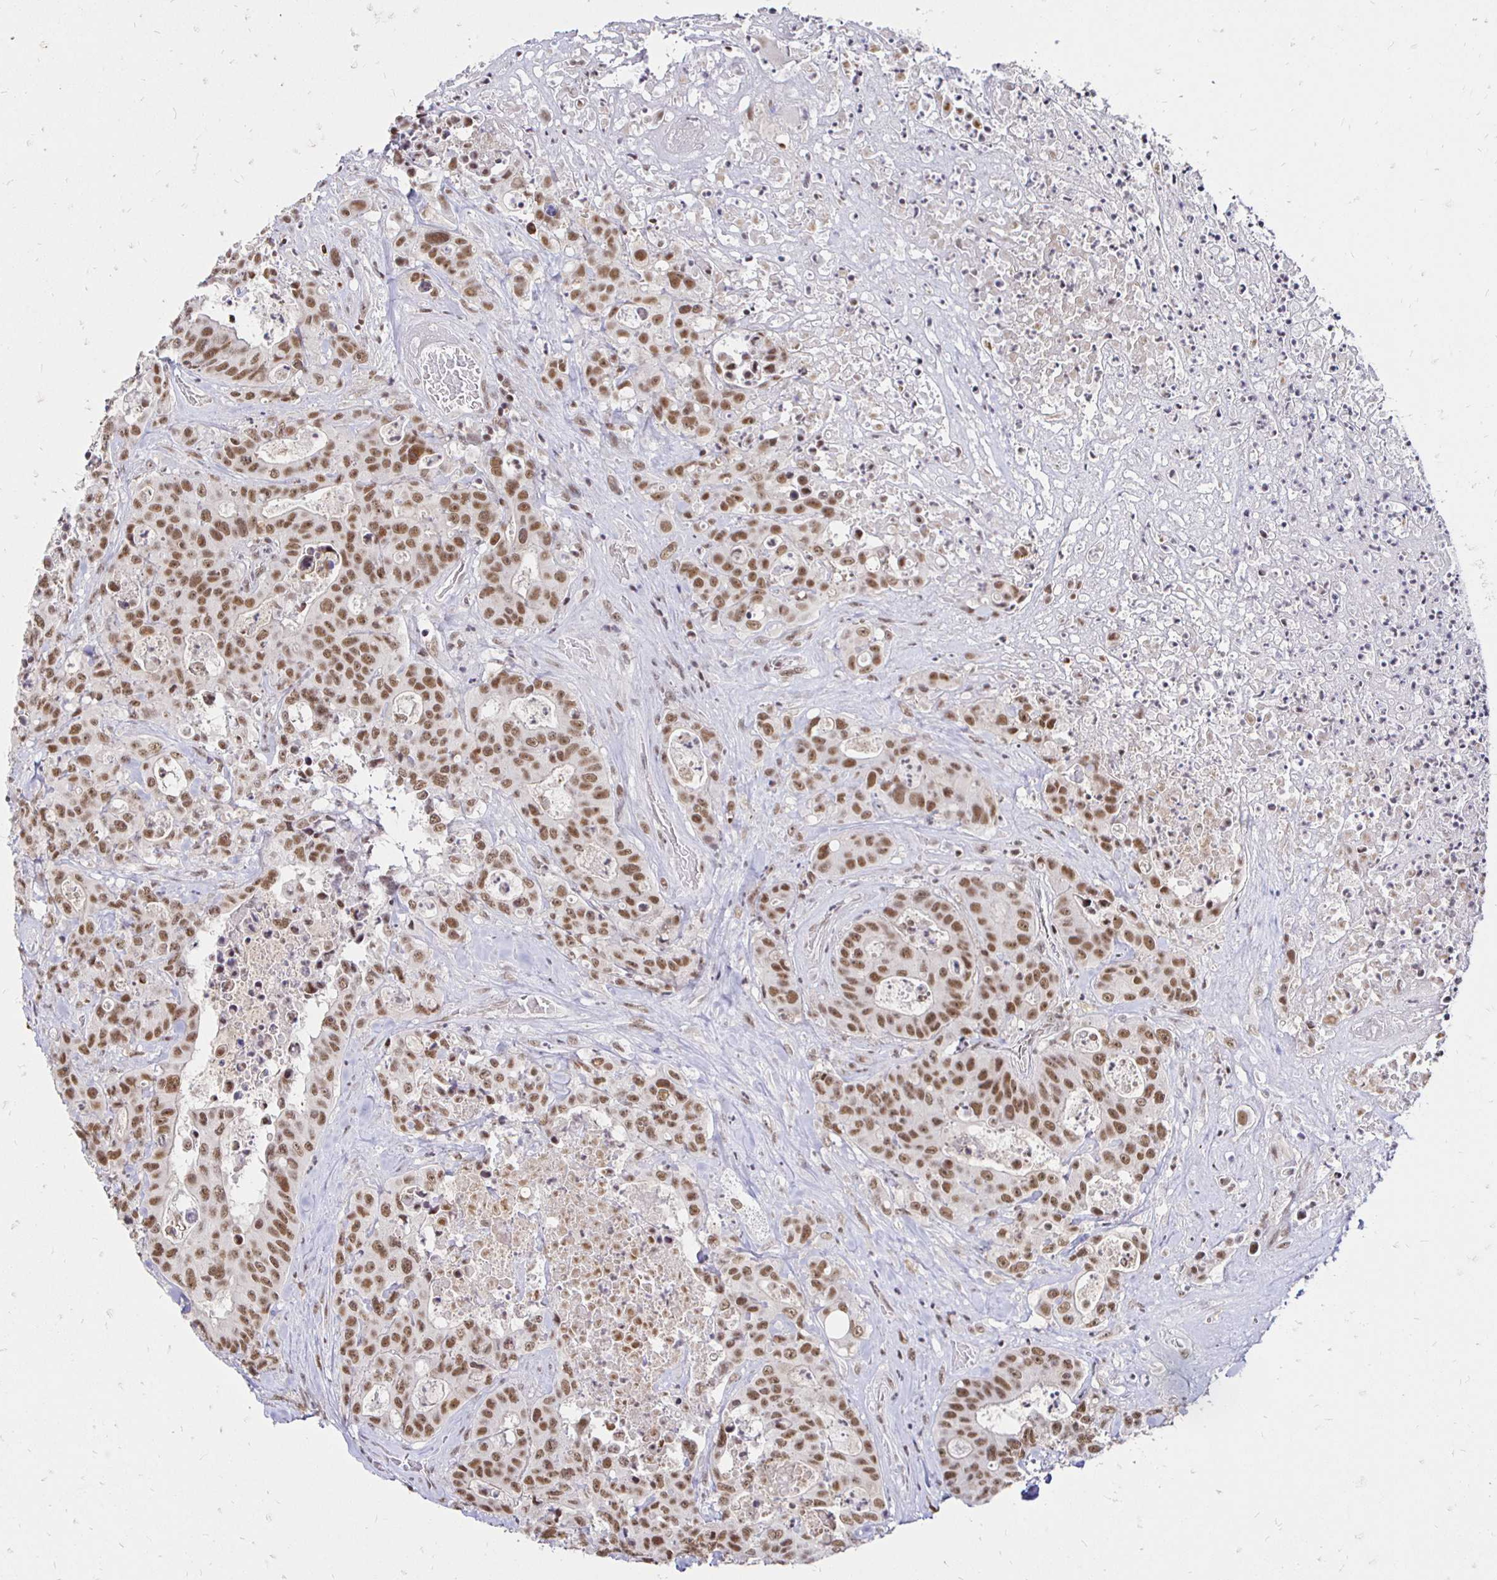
{"staining": {"intensity": "moderate", "quantity": ">75%", "location": "nuclear"}, "tissue": "colorectal cancer", "cell_type": "Tumor cells", "image_type": "cancer", "snomed": [{"axis": "morphology", "description": "Adenocarcinoma, NOS"}, {"axis": "topography", "description": "Rectum"}], "caption": "Protein staining shows moderate nuclear staining in approximately >75% of tumor cells in colorectal cancer (adenocarcinoma).", "gene": "SIN3A", "patient": {"sex": "female", "age": 62}}